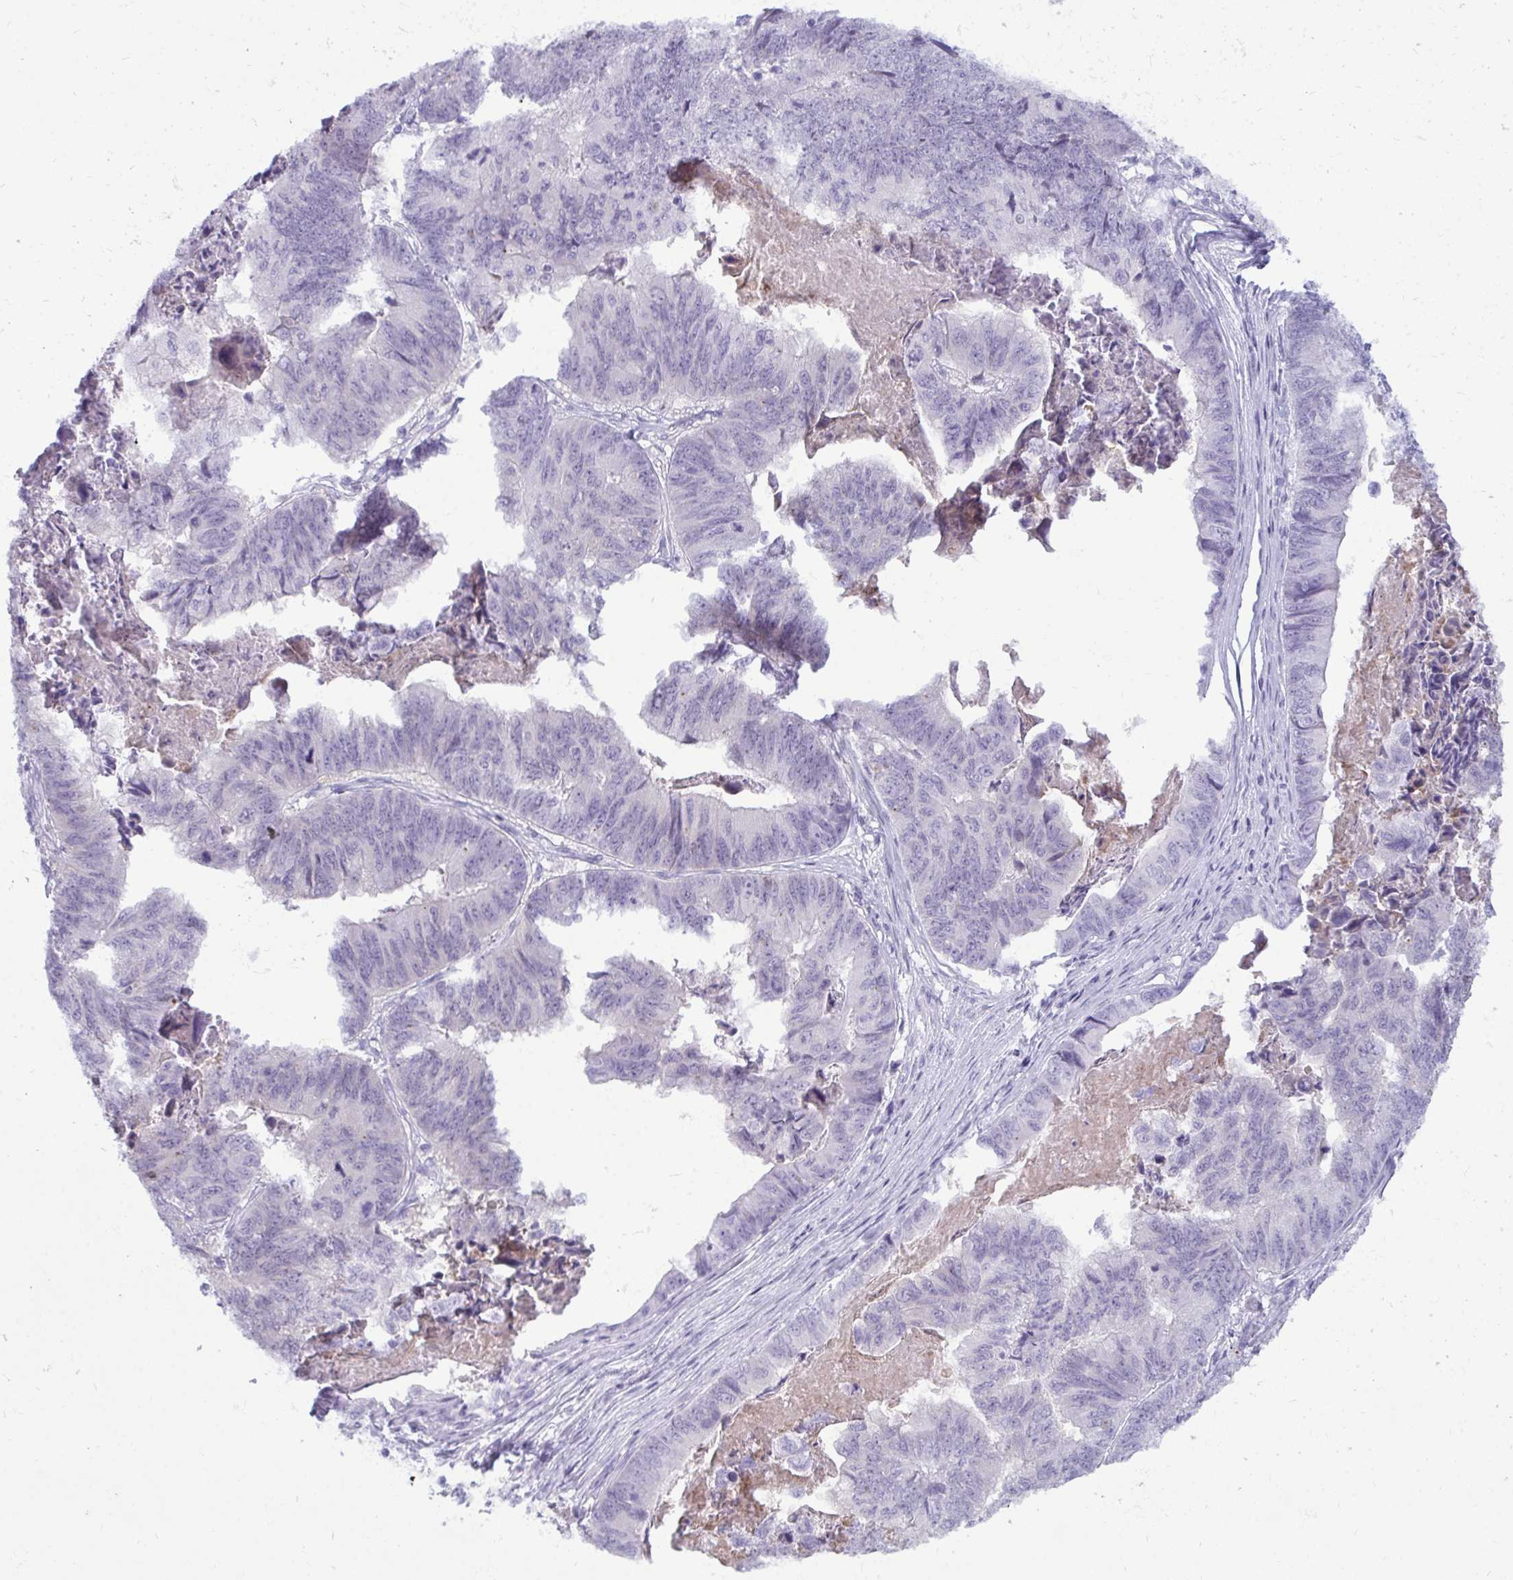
{"staining": {"intensity": "negative", "quantity": "none", "location": "none"}, "tissue": "stomach cancer", "cell_type": "Tumor cells", "image_type": "cancer", "snomed": [{"axis": "morphology", "description": "Adenocarcinoma, NOS"}, {"axis": "topography", "description": "Stomach, lower"}], "caption": "Tumor cells are negative for brown protein staining in stomach adenocarcinoma.", "gene": "ANKRD60", "patient": {"sex": "male", "age": 77}}